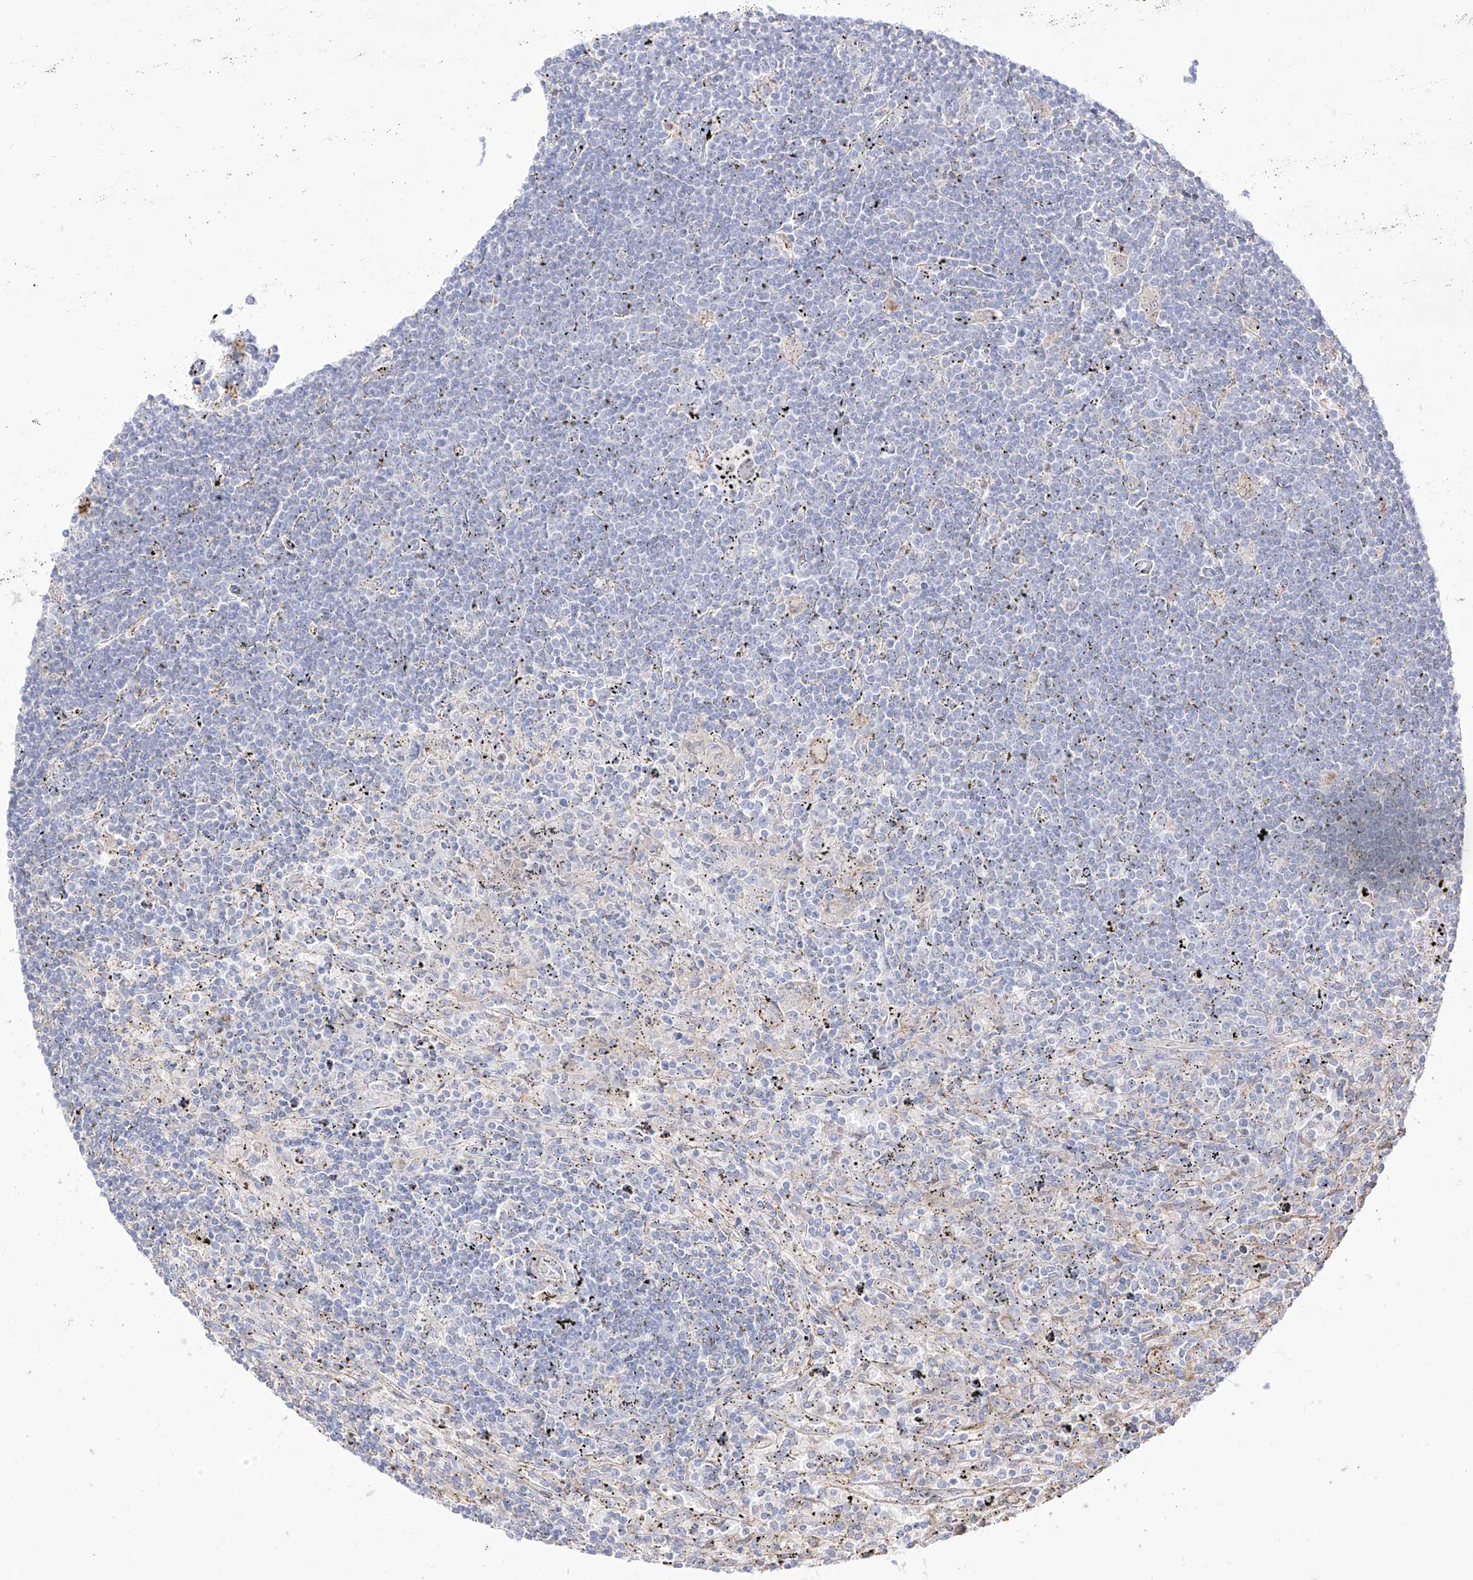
{"staining": {"intensity": "negative", "quantity": "none", "location": "none"}, "tissue": "lymphoma", "cell_type": "Tumor cells", "image_type": "cancer", "snomed": [{"axis": "morphology", "description": "Malignant lymphoma, non-Hodgkin's type, Low grade"}, {"axis": "topography", "description": "Spleen"}], "caption": "The micrograph exhibits no significant expression in tumor cells of malignant lymphoma, non-Hodgkin's type (low-grade).", "gene": "ZGRF1", "patient": {"sex": "male", "age": 76}}